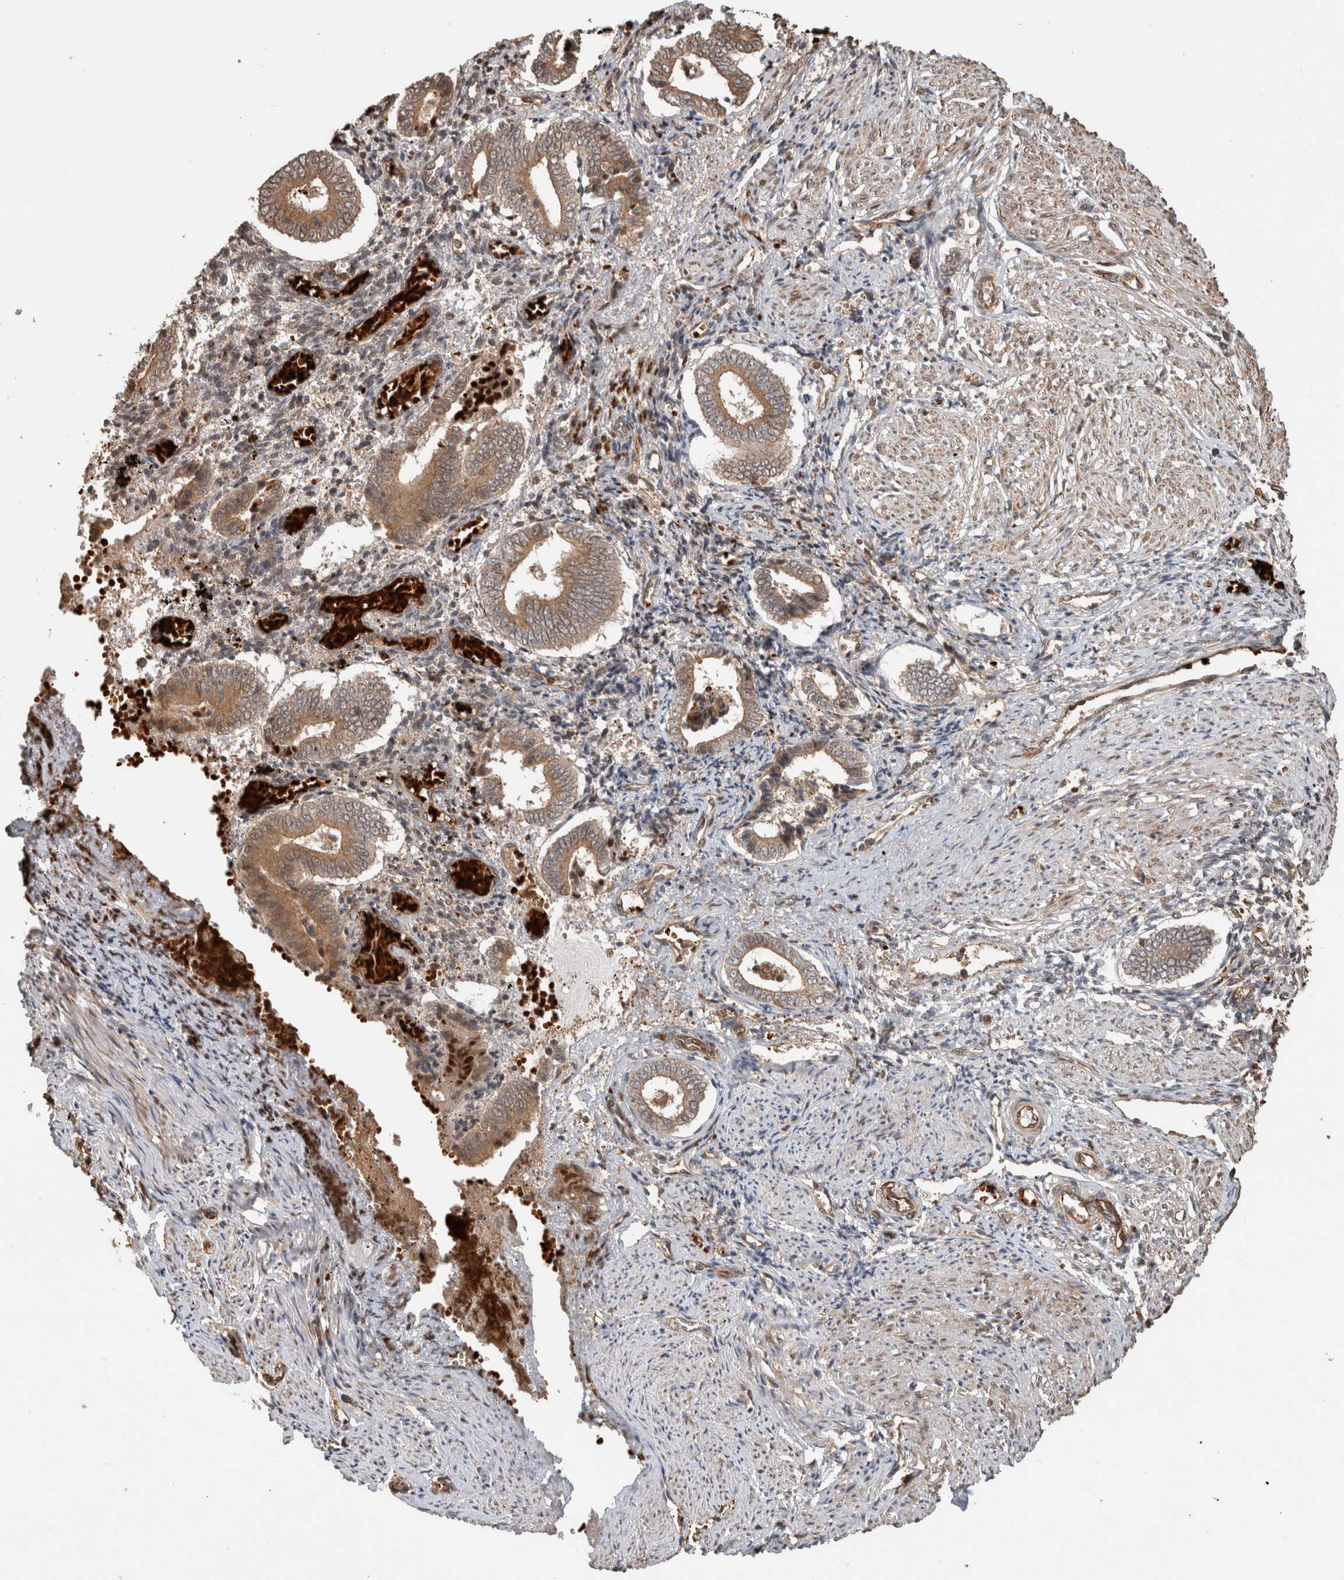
{"staining": {"intensity": "weak", "quantity": "25%-75%", "location": "cytoplasmic/membranous"}, "tissue": "endometrium", "cell_type": "Cells in endometrial stroma", "image_type": "normal", "snomed": [{"axis": "morphology", "description": "Normal tissue, NOS"}, {"axis": "topography", "description": "Endometrium"}], "caption": "DAB (3,3'-diaminobenzidine) immunohistochemical staining of unremarkable human endometrium reveals weak cytoplasmic/membranous protein positivity in about 25%-75% of cells in endometrial stroma.", "gene": "OTUD6B", "patient": {"sex": "female", "age": 42}}